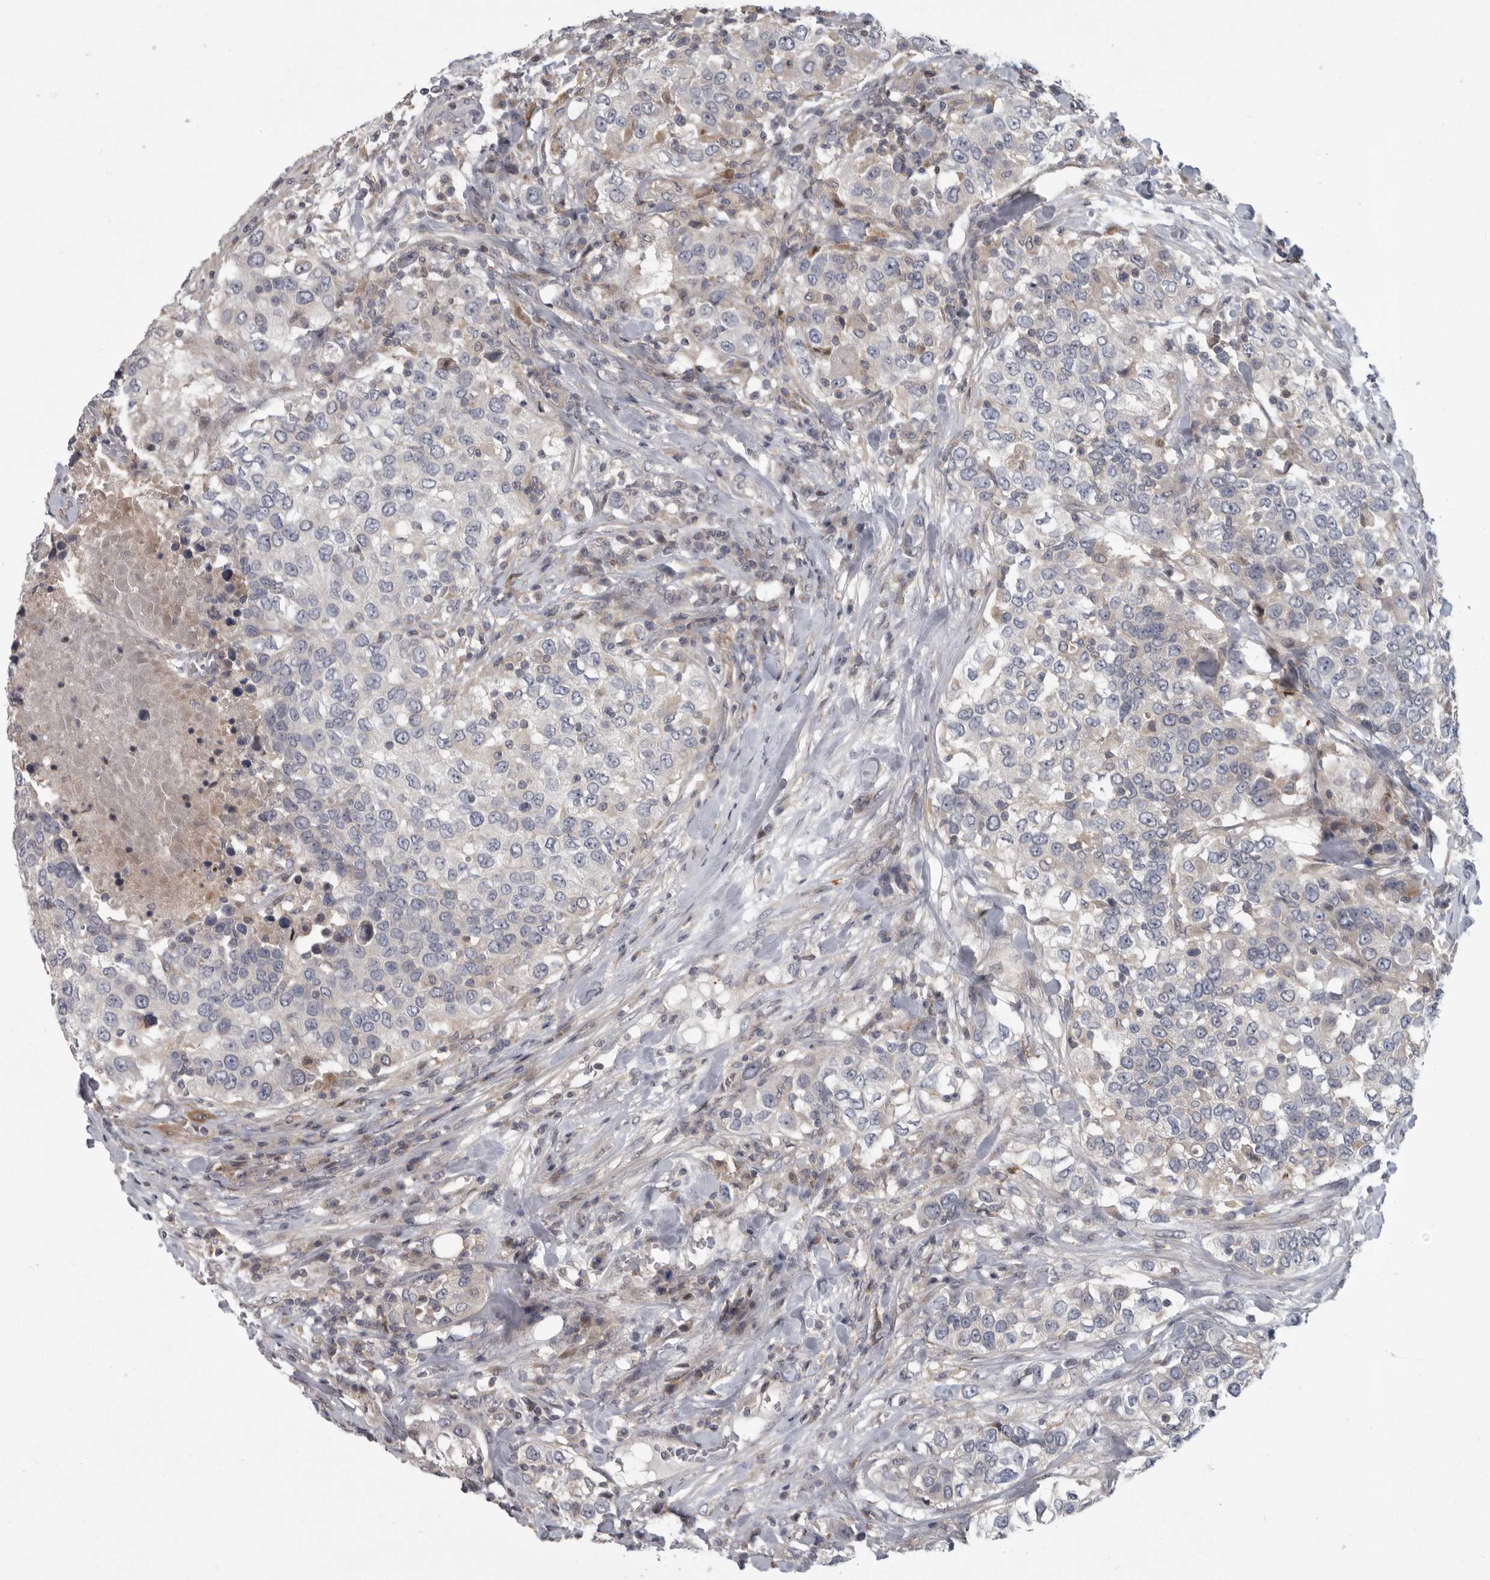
{"staining": {"intensity": "negative", "quantity": "none", "location": "none"}, "tissue": "urothelial cancer", "cell_type": "Tumor cells", "image_type": "cancer", "snomed": [{"axis": "morphology", "description": "Urothelial carcinoma, High grade"}, {"axis": "topography", "description": "Urinary bladder"}], "caption": "A photomicrograph of human urothelial cancer is negative for staining in tumor cells.", "gene": "PDE7A", "patient": {"sex": "female", "age": 80}}